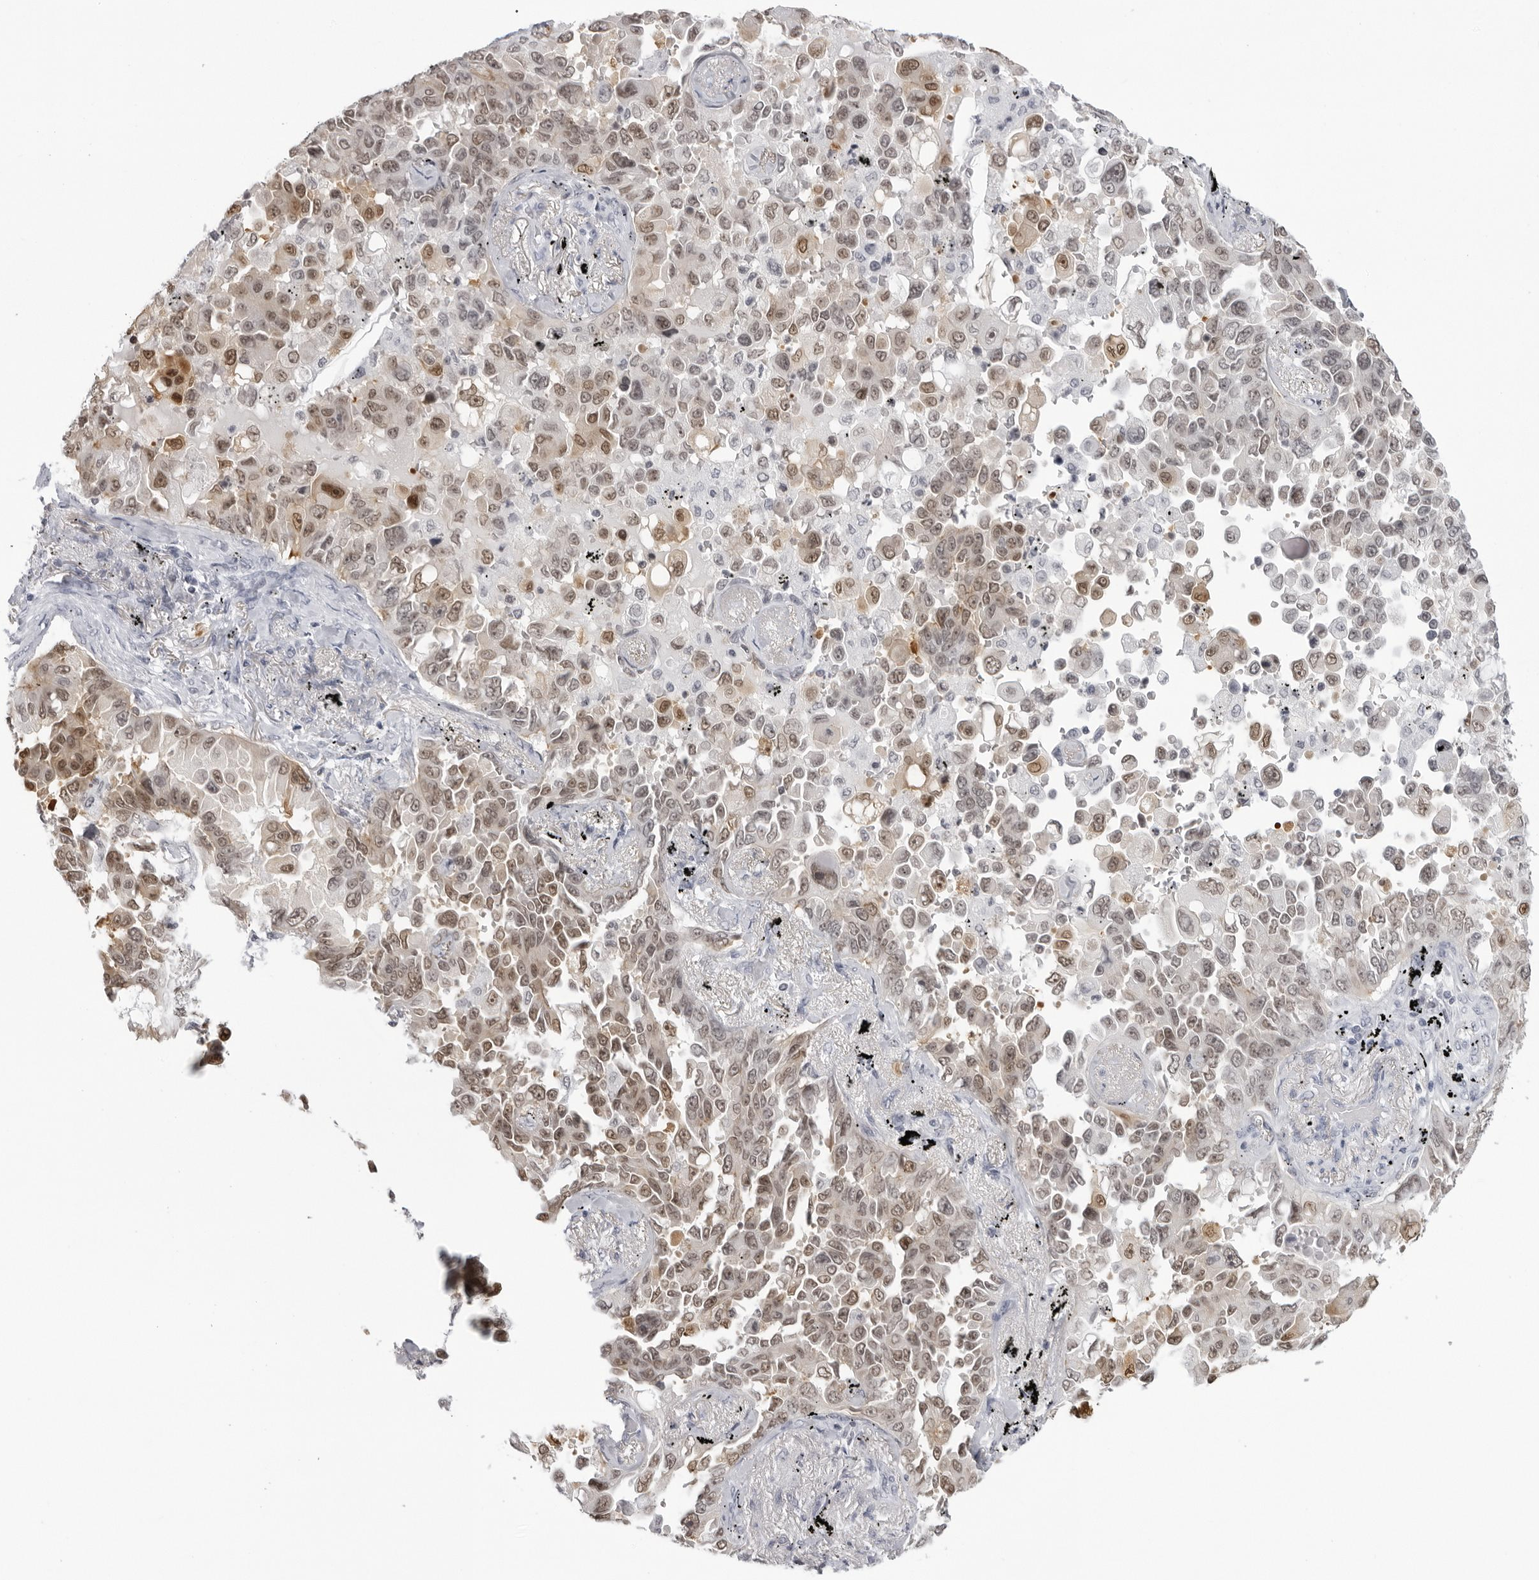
{"staining": {"intensity": "weak", "quantity": ">75%", "location": "cytoplasmic/membranous,nuclear"}, "tissue": "lung cancer", "cell_type": "Tumor cells", "image_type": "cancer", "snomed": [{"axis": "morphology", "description": "Adenocarcinoma, NOS"}, {"axis": "topography", "description": "Lung"}], "caption": "The immunohistochemical stain shows weak cytoplasmic/membranous and nuclear positivity in tumor cells of adenocarcinoma (lung) tissue.", "gene": "ESPN", "patient": {"sex": "female", "age": 67}}